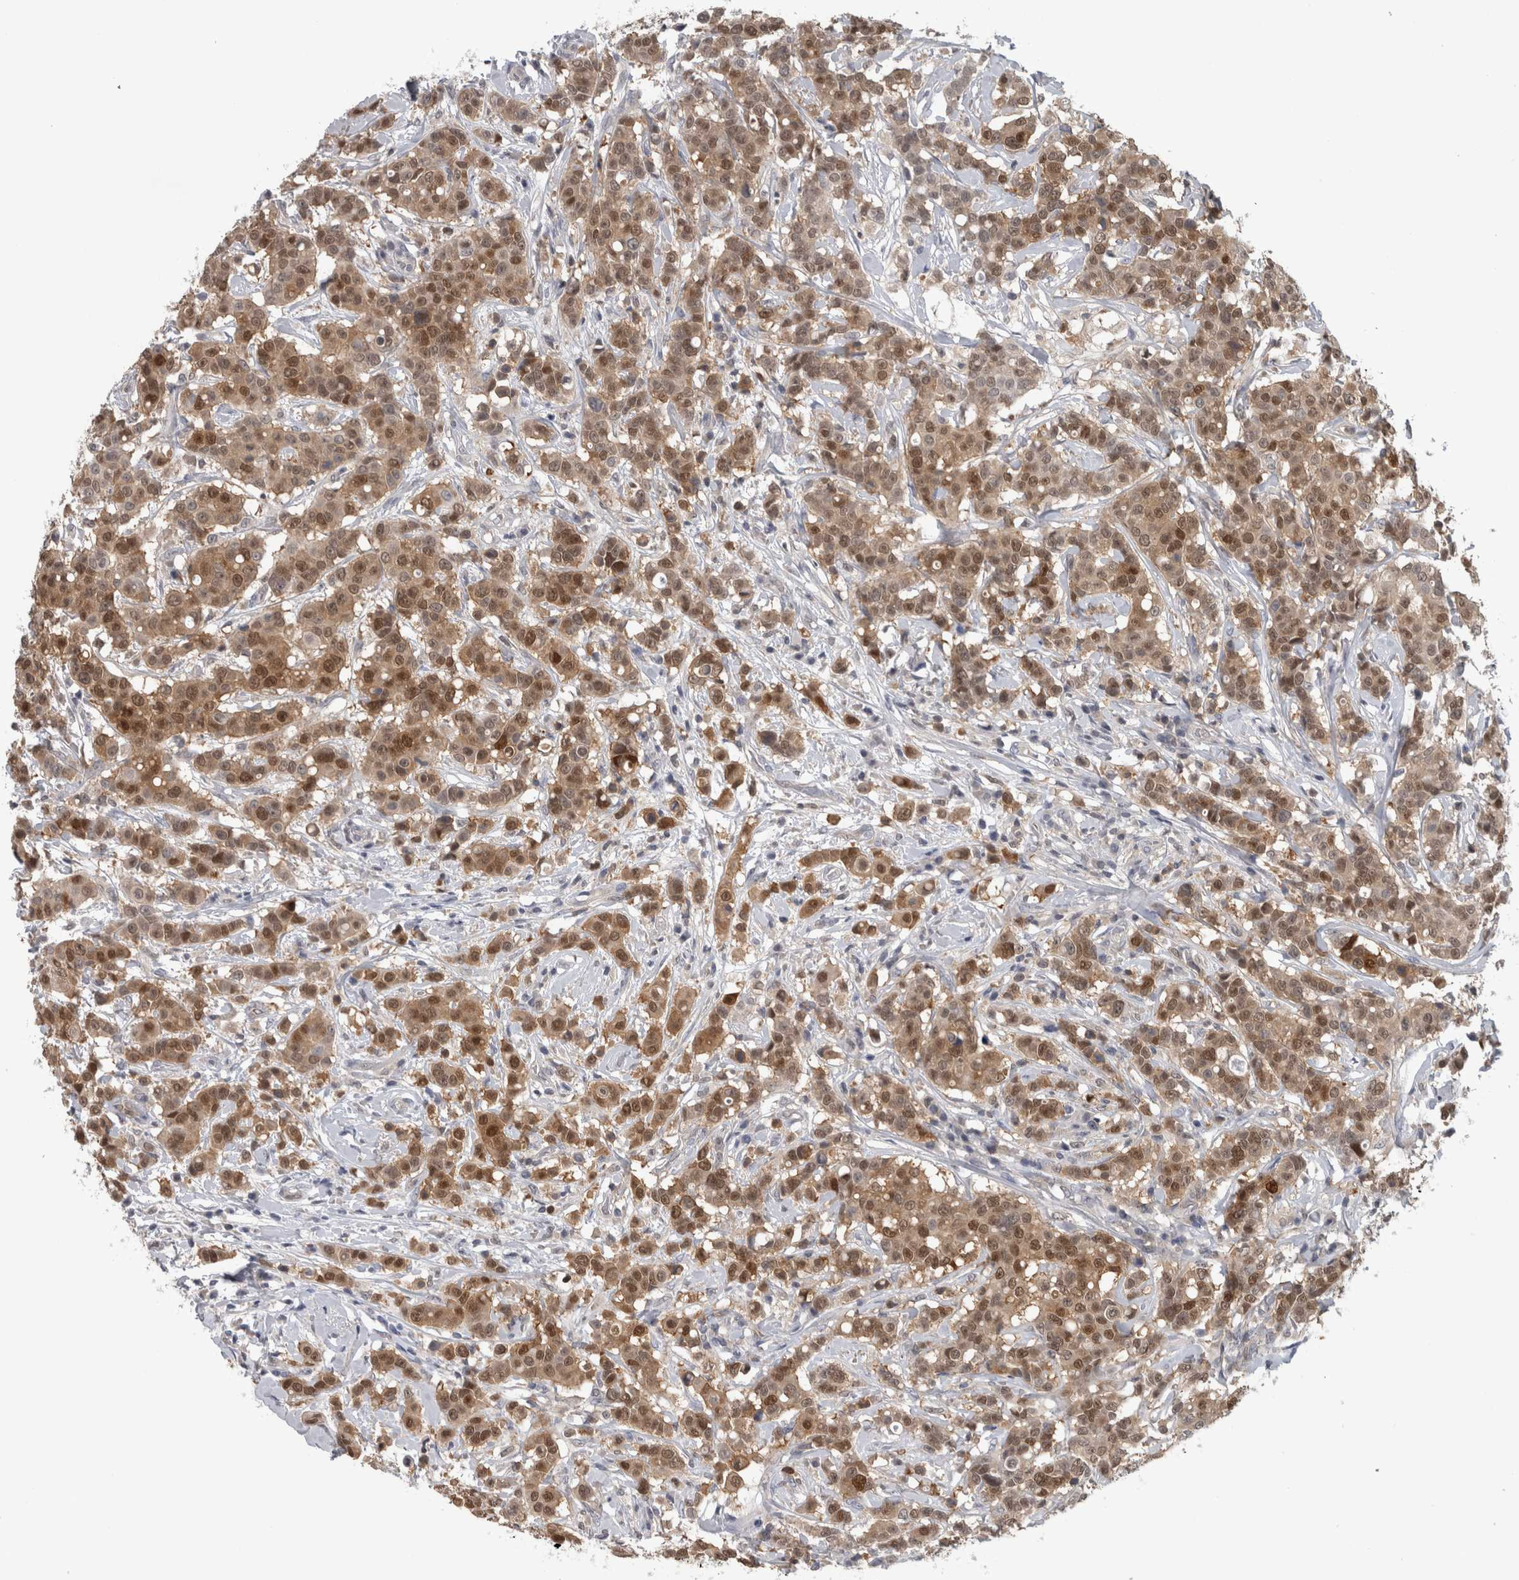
{"staining": {"intensity": "strong", "quantity": ">75%", "location": "cytoplasmic/membranous,nuclear"}, "tissue": "breast cancer", "cell_type": "Tumor cells", "image_type": "cancer", "snomed": [{"axis": "morphology", "description": "Duct carcinoma"}, {"axis": "topography", "description": "Breast"}], "caption": "Breast cancer stained with a brown dye demonstrates strong cytoplasmic/membranous and nuclear positive expression in approximately >75% of tumor cells.", "gene": "NAPRT", "patient": {"sex": "female", "age": 27}}